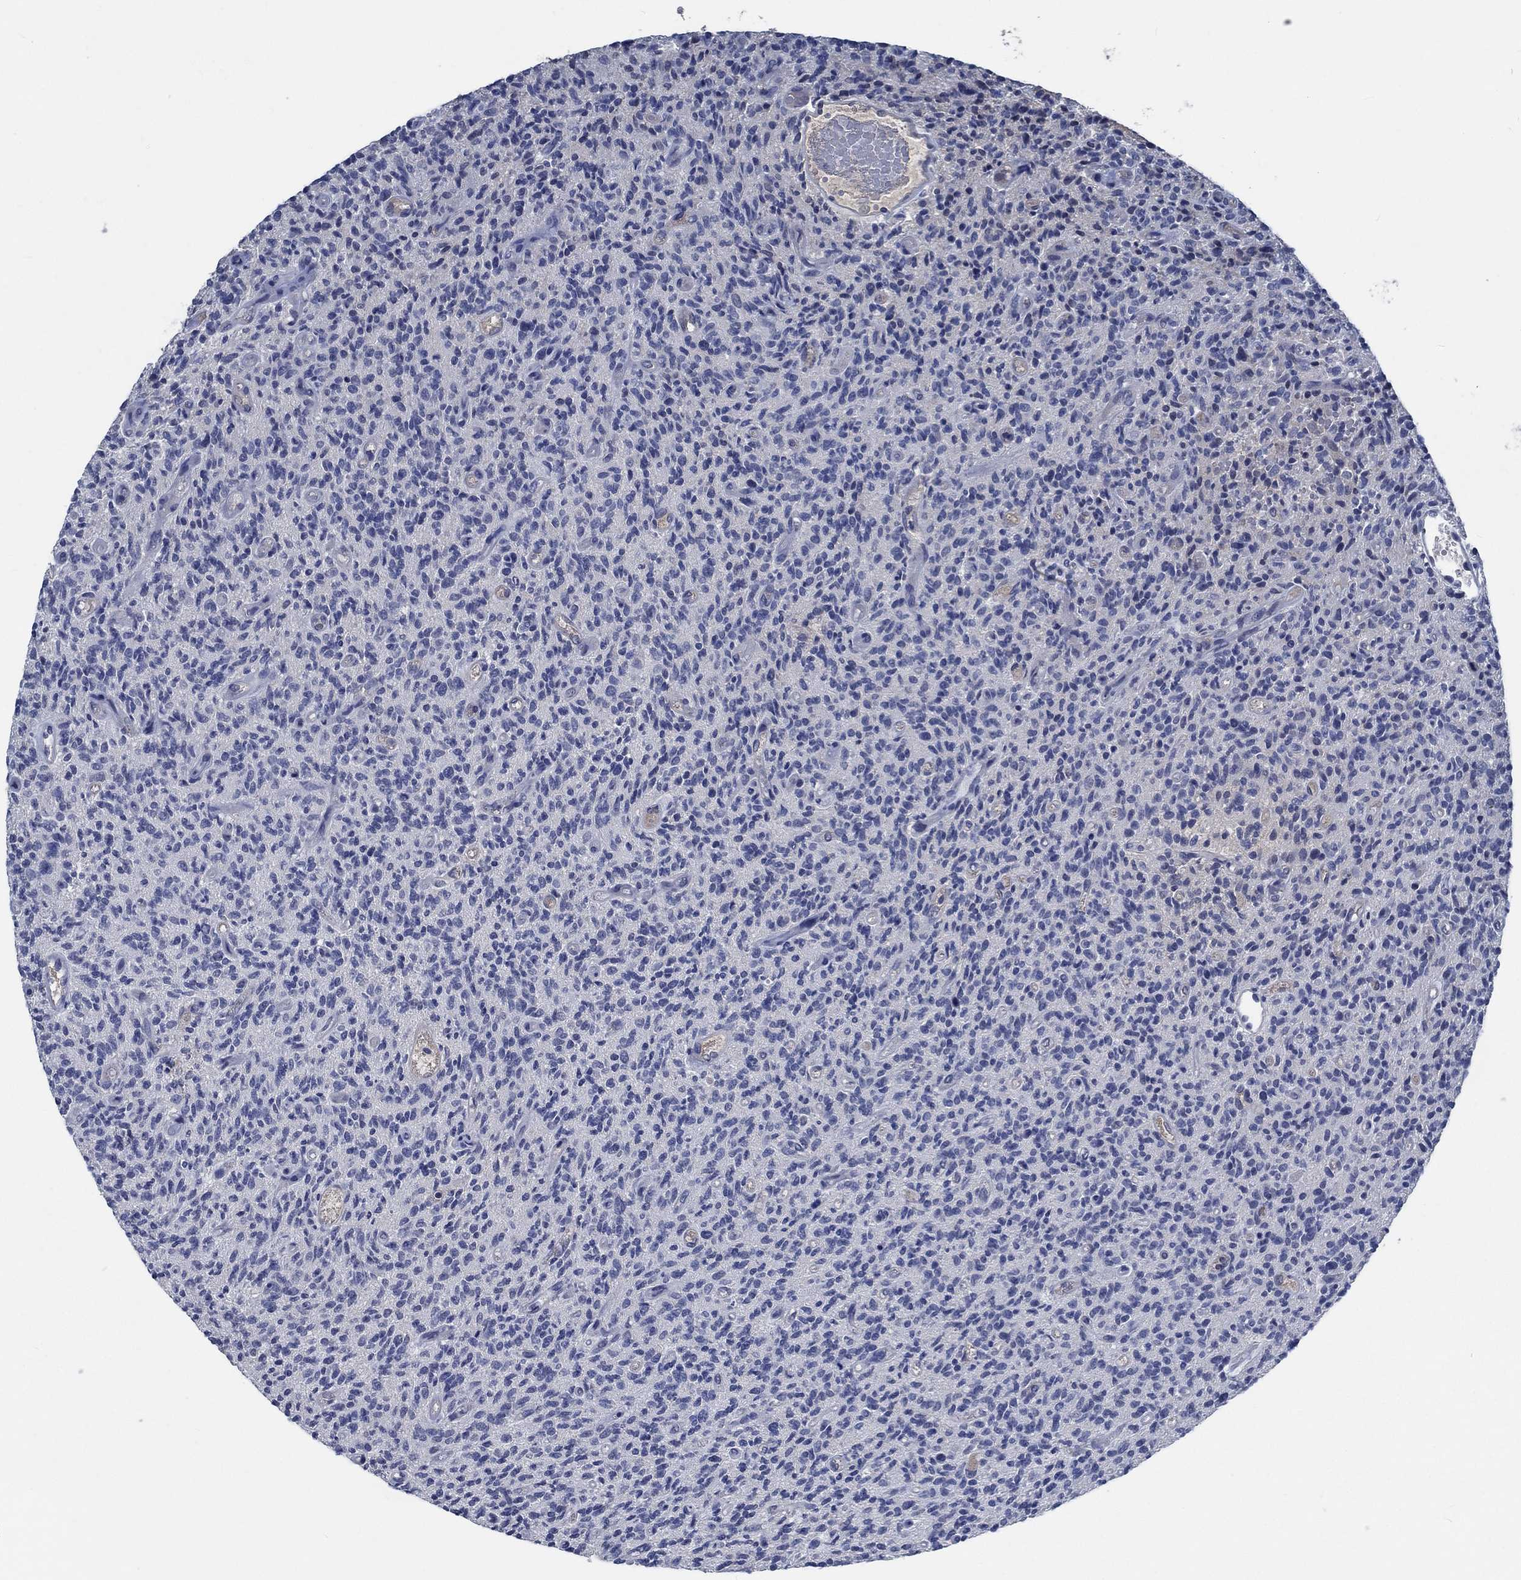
{"staining": {"intensity": "negative", "quantity": "none", "location": "none"}, "tissue": "glioma", "cell_type": "Tumor cells", "image_type": "cancer", "snomed": [{"axis": "morphology", "description": "Glioma, malignant, High grade"}, {"axis": "topography", "description": "Brain"}], "caption": "IHC micrograph of human high-grade glioma (malignant) stained for a protein (brown), which reveals no staining in tumor cells.", "gene": "OBSCN", "patient": {"sex": "male", "age": 64}}